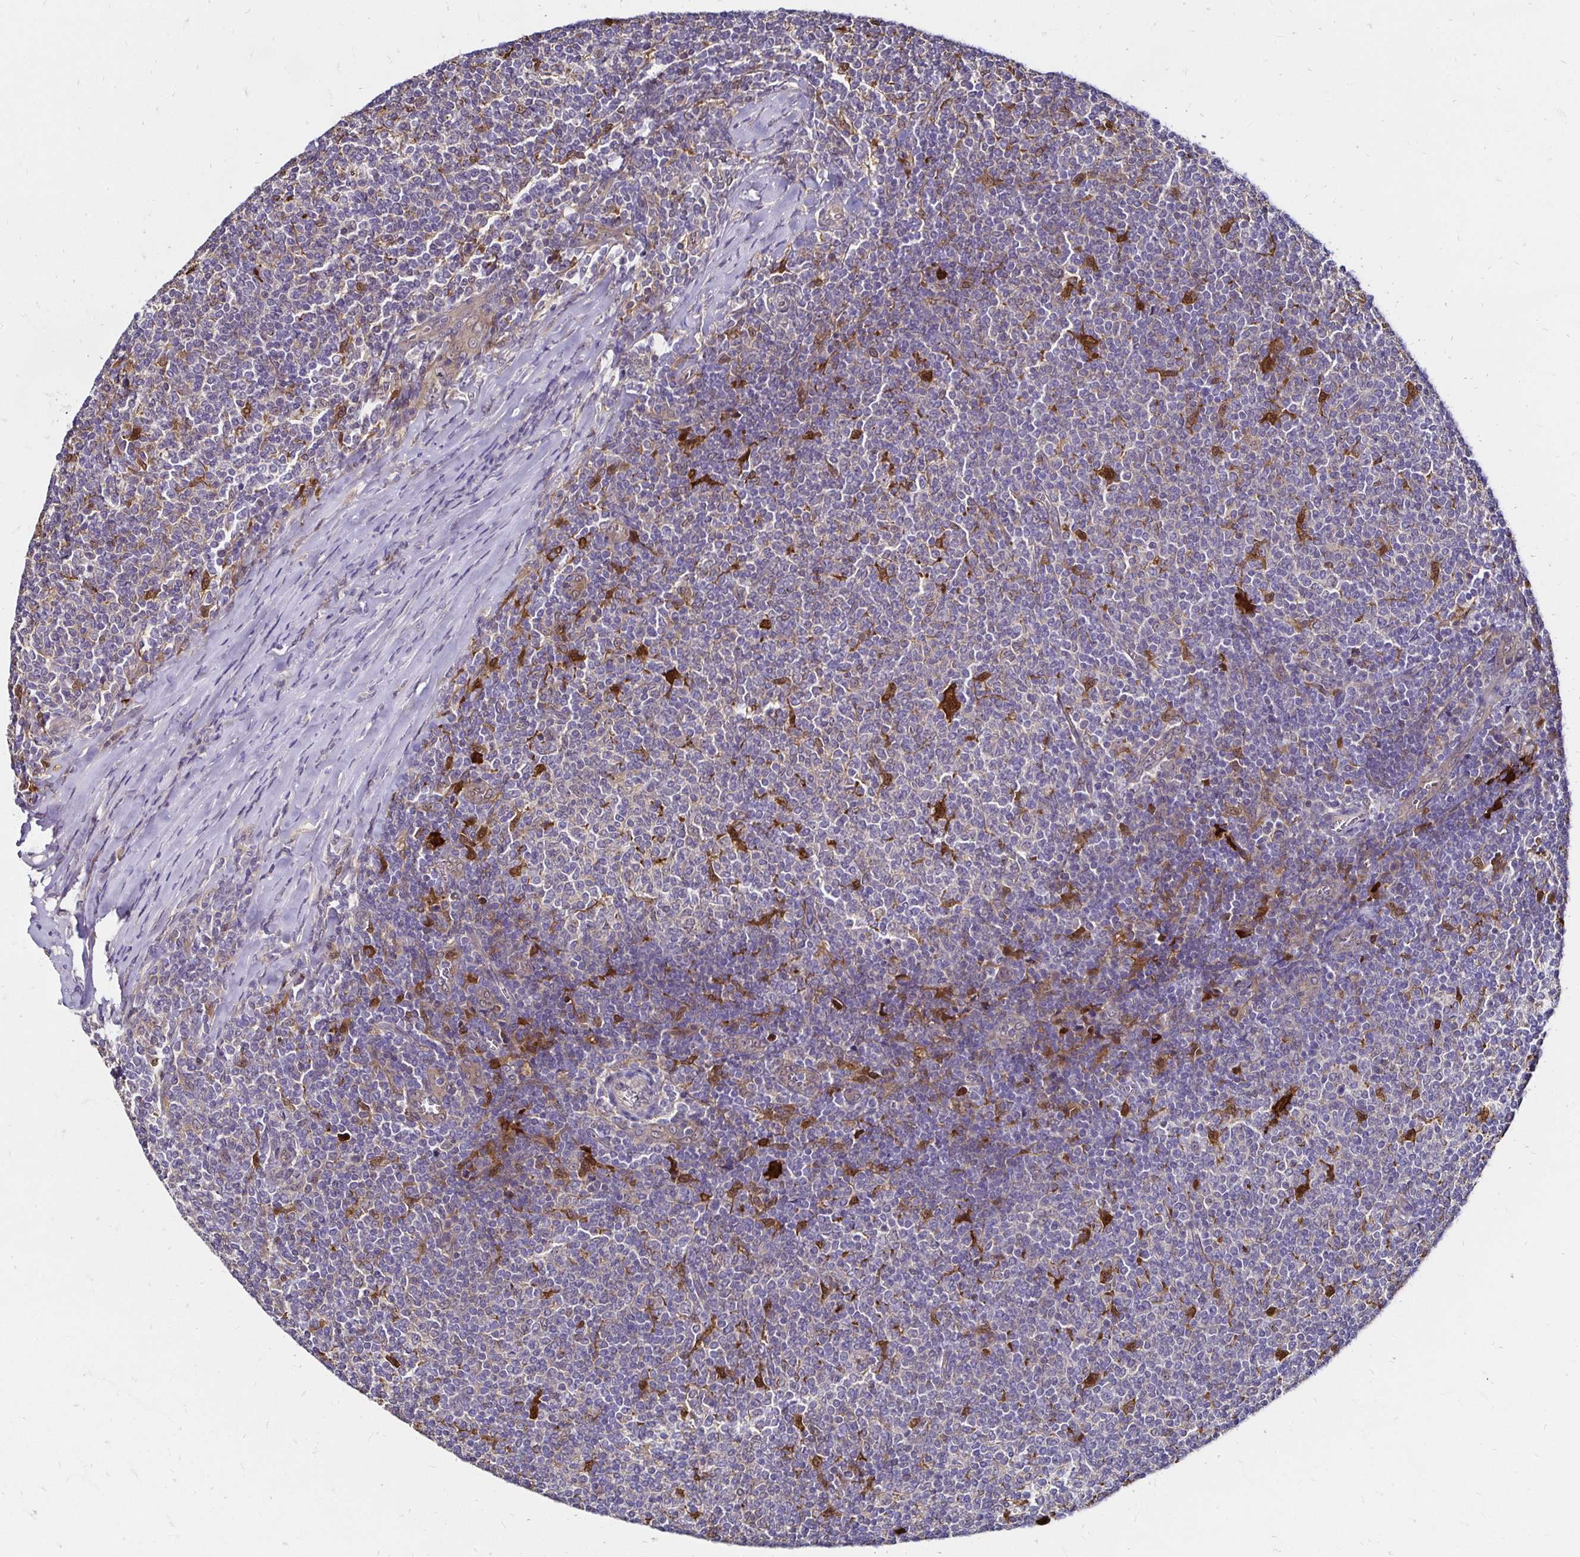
{"staining": {"intensity": "negative", "quantity": "none", "location": "none"}, "tissue": "lymphoma", "cell_type": "Tumor cells", "image_type": "cancer", "snomed": [{"axis": "morphology", "description": "Malignant lymphoma, non-Hodgkin's type, Low grade"}, {"axis": "topography", "description": "Lymph node"}], "caption": "An IHC photomicrograph of lymphoma is shown. There is no staining in tumor cells of lymphoma.", "gene": "TXN", "patient": {"sex": "male", "age": 52}}